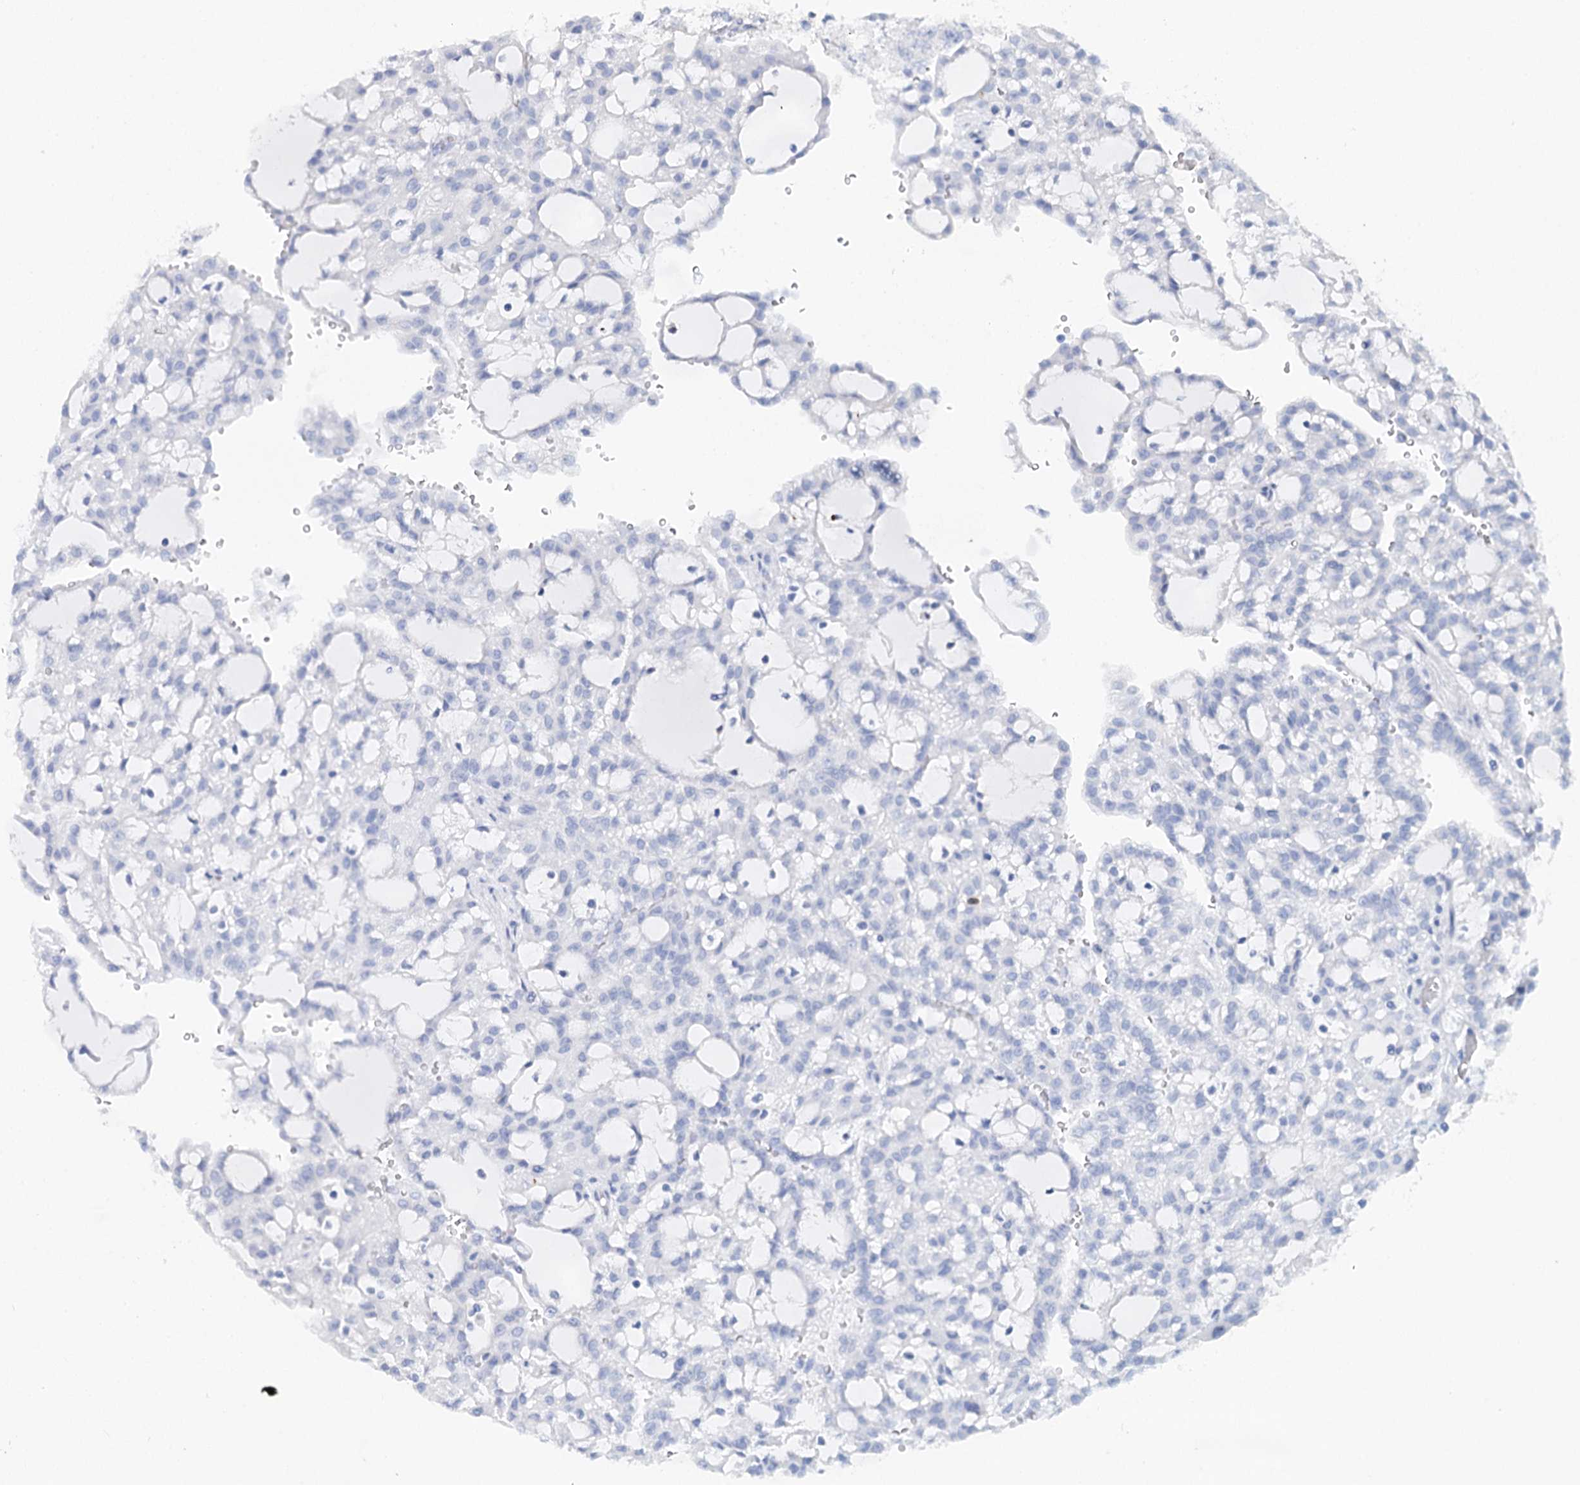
{"staining": {"intensity": "negative", "quantity": "none", "location": "none"}, "tissue": "renal cancer", "cell_type": "Tumor cells", "image_type": "cancer", "snomed": [{"axis": "morphology", "description": "Adenocarcinoma, NOS"}, {"axis": "topography", "description": "Kidney"}], "caption": "Immunohistochemistry (IHC) micrograph of renal cancer stained for a protein (brown), which exhibits no positivity in tumor cells.", "gene": "CEACAM8", "patient": {"sex": "male", "age": 63}}